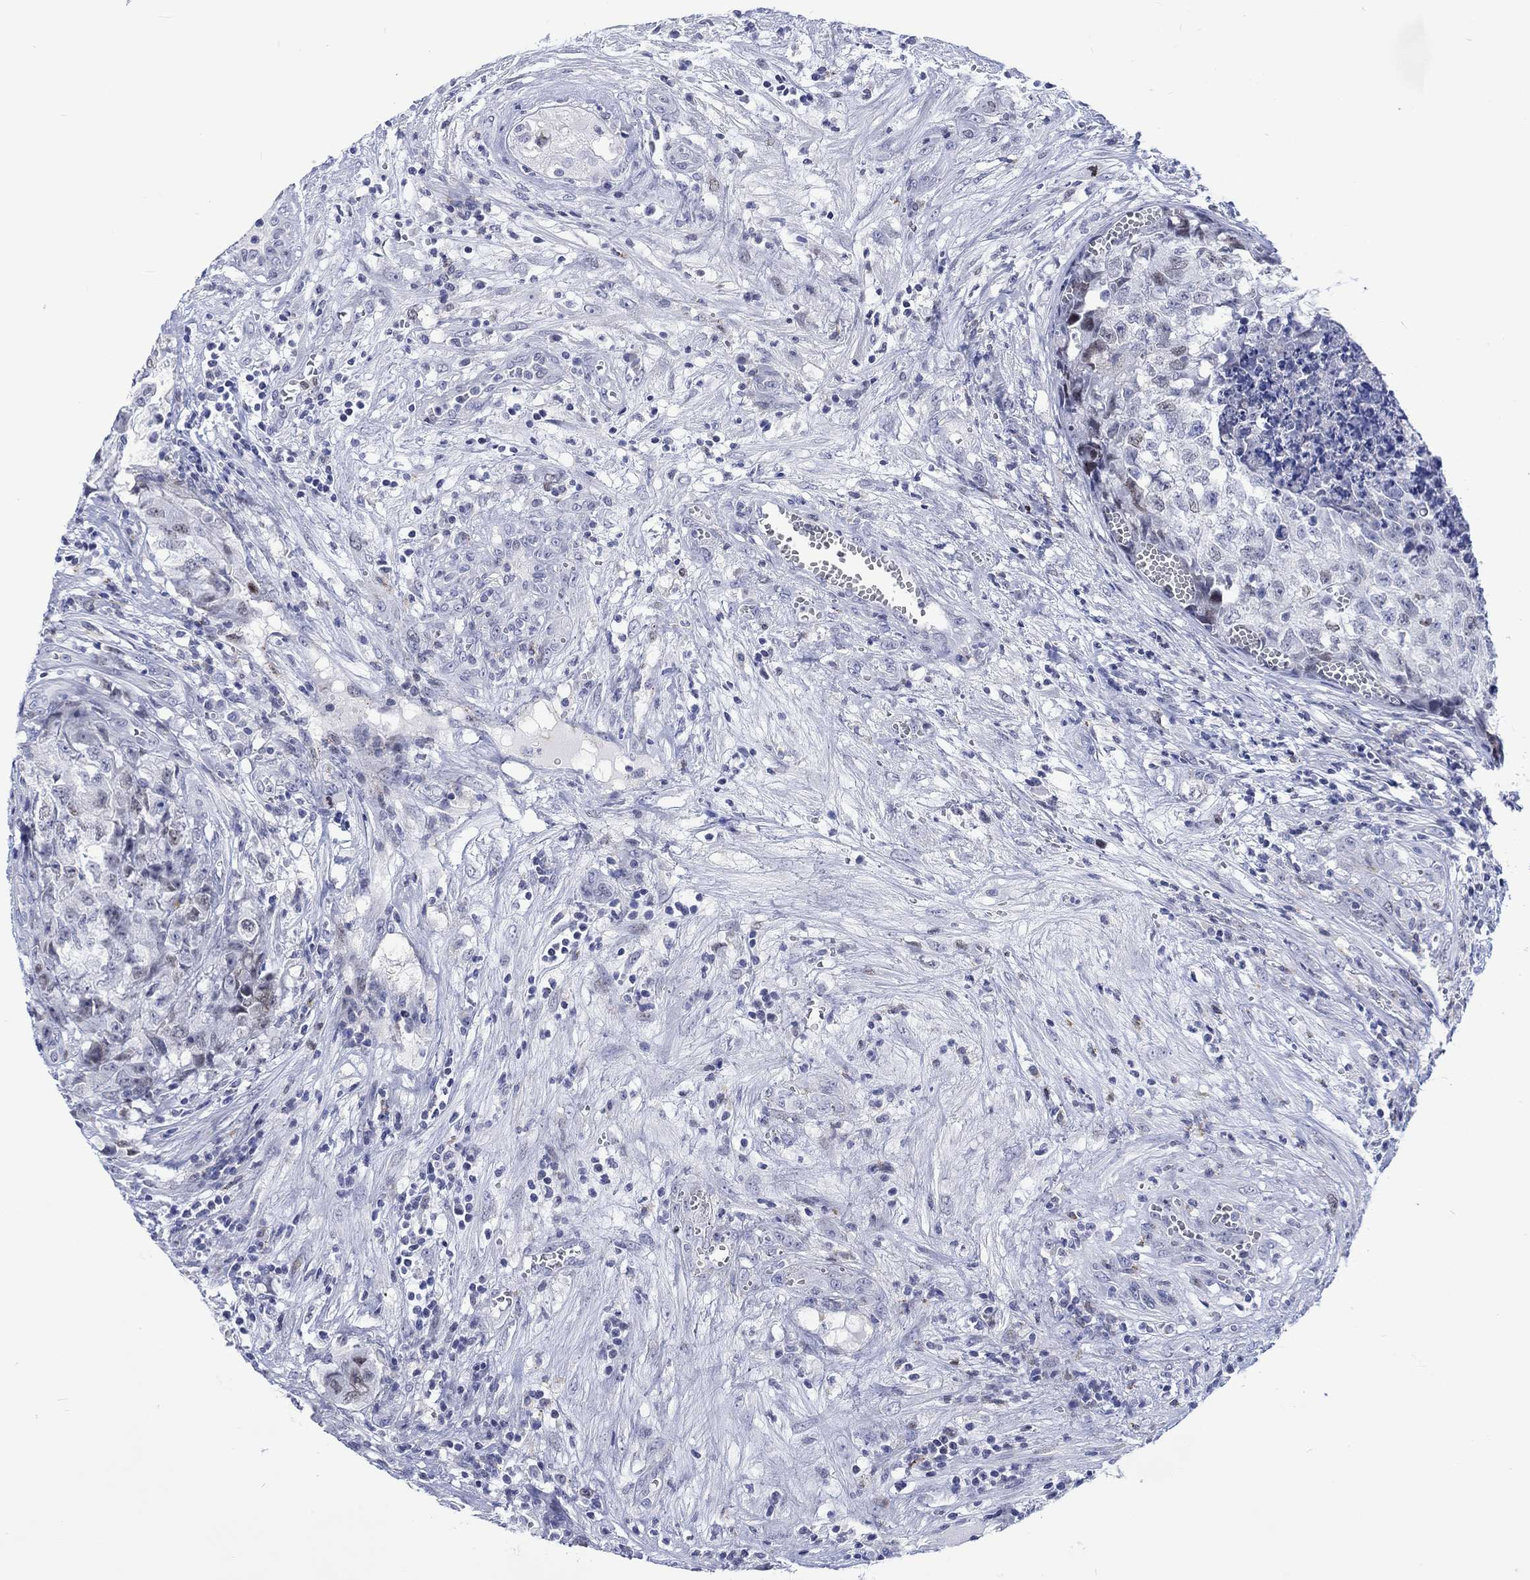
{"staining": {"intensity": "negative", "quantity": "none", "location": "none"}, "tissue": "testis cancer", "cell_type": "Tumor cells", "image_type": "cancer", "snomed": [{"axis": "morphology", "description": "Seminoma, NOS"}, {"axis": "morphology", "description": "Carcinoma, Embryonal, NOS"}, {"axis": "topography", "description": "Testis"}], "caption": "High power microscopy photomicrograph of an immunohistochemistry histopathology image of testis cancer, revealing no significant expression in tumor cells.", "gene": "CDCA2", "patient": {"sex": "male", "age": 22}}